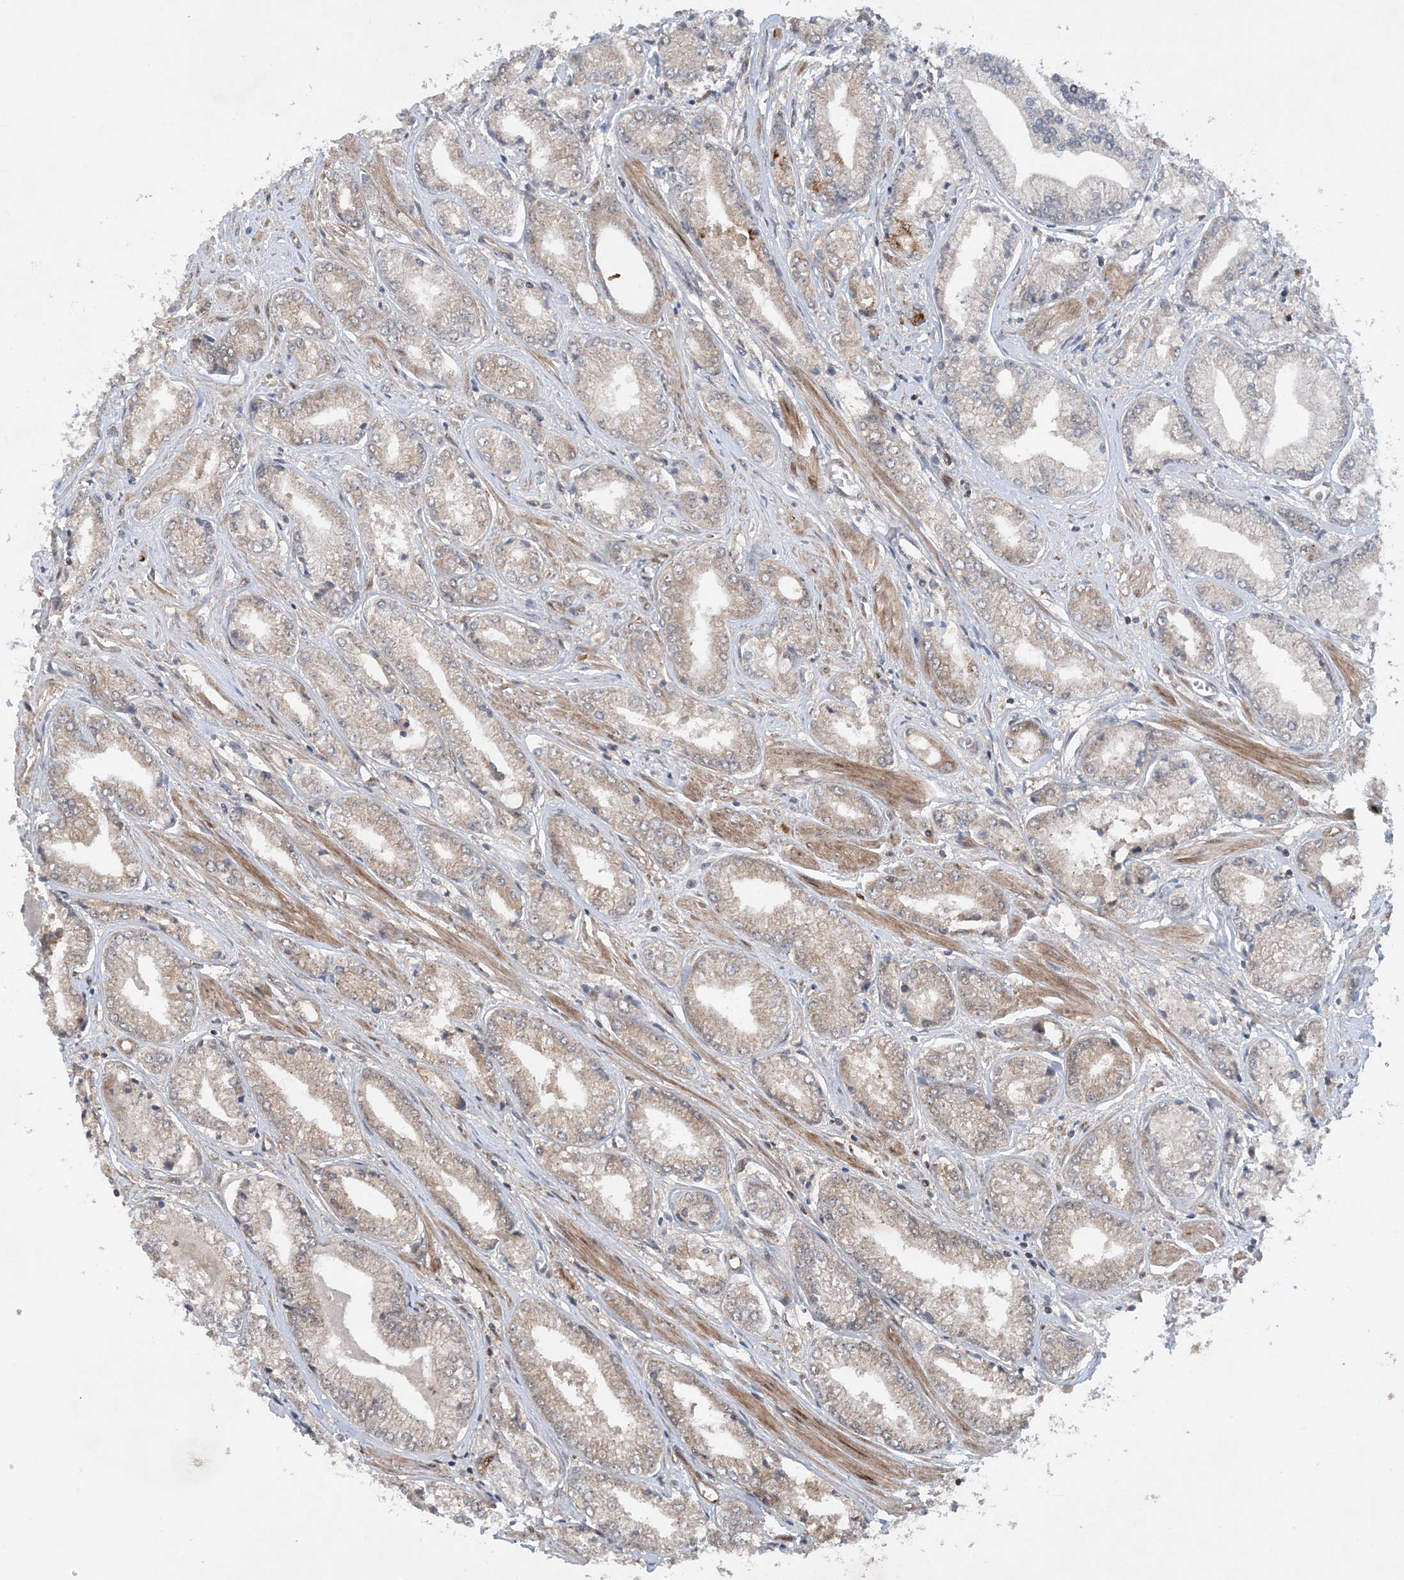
{"staining": {"intensity": "weak", "quantity": "25%-75%", "location": "cytoplasmic/membranous"}, "tissue": "prostate cancer", "cell_type": "Tumor cells", "image_type": "cancer", "snomed": [{"axis": "morphology", "description": "Adenocarcinoma, Low grade"}, {"axis": "topography", "description": "Prostate"}], "caption": "High-magnification brightfield microscopy of prostate cancer stained with DAB (3,3'-diaminobenzidine) (brown) and counterstained with hematoxylin (blue). tumor cells exhibit weak cytoplasmic/membranous expression is appreciated in about25%-75% of cells.", "gene": "HEMK1", "patient": {"sex": "male", "age": 60}}